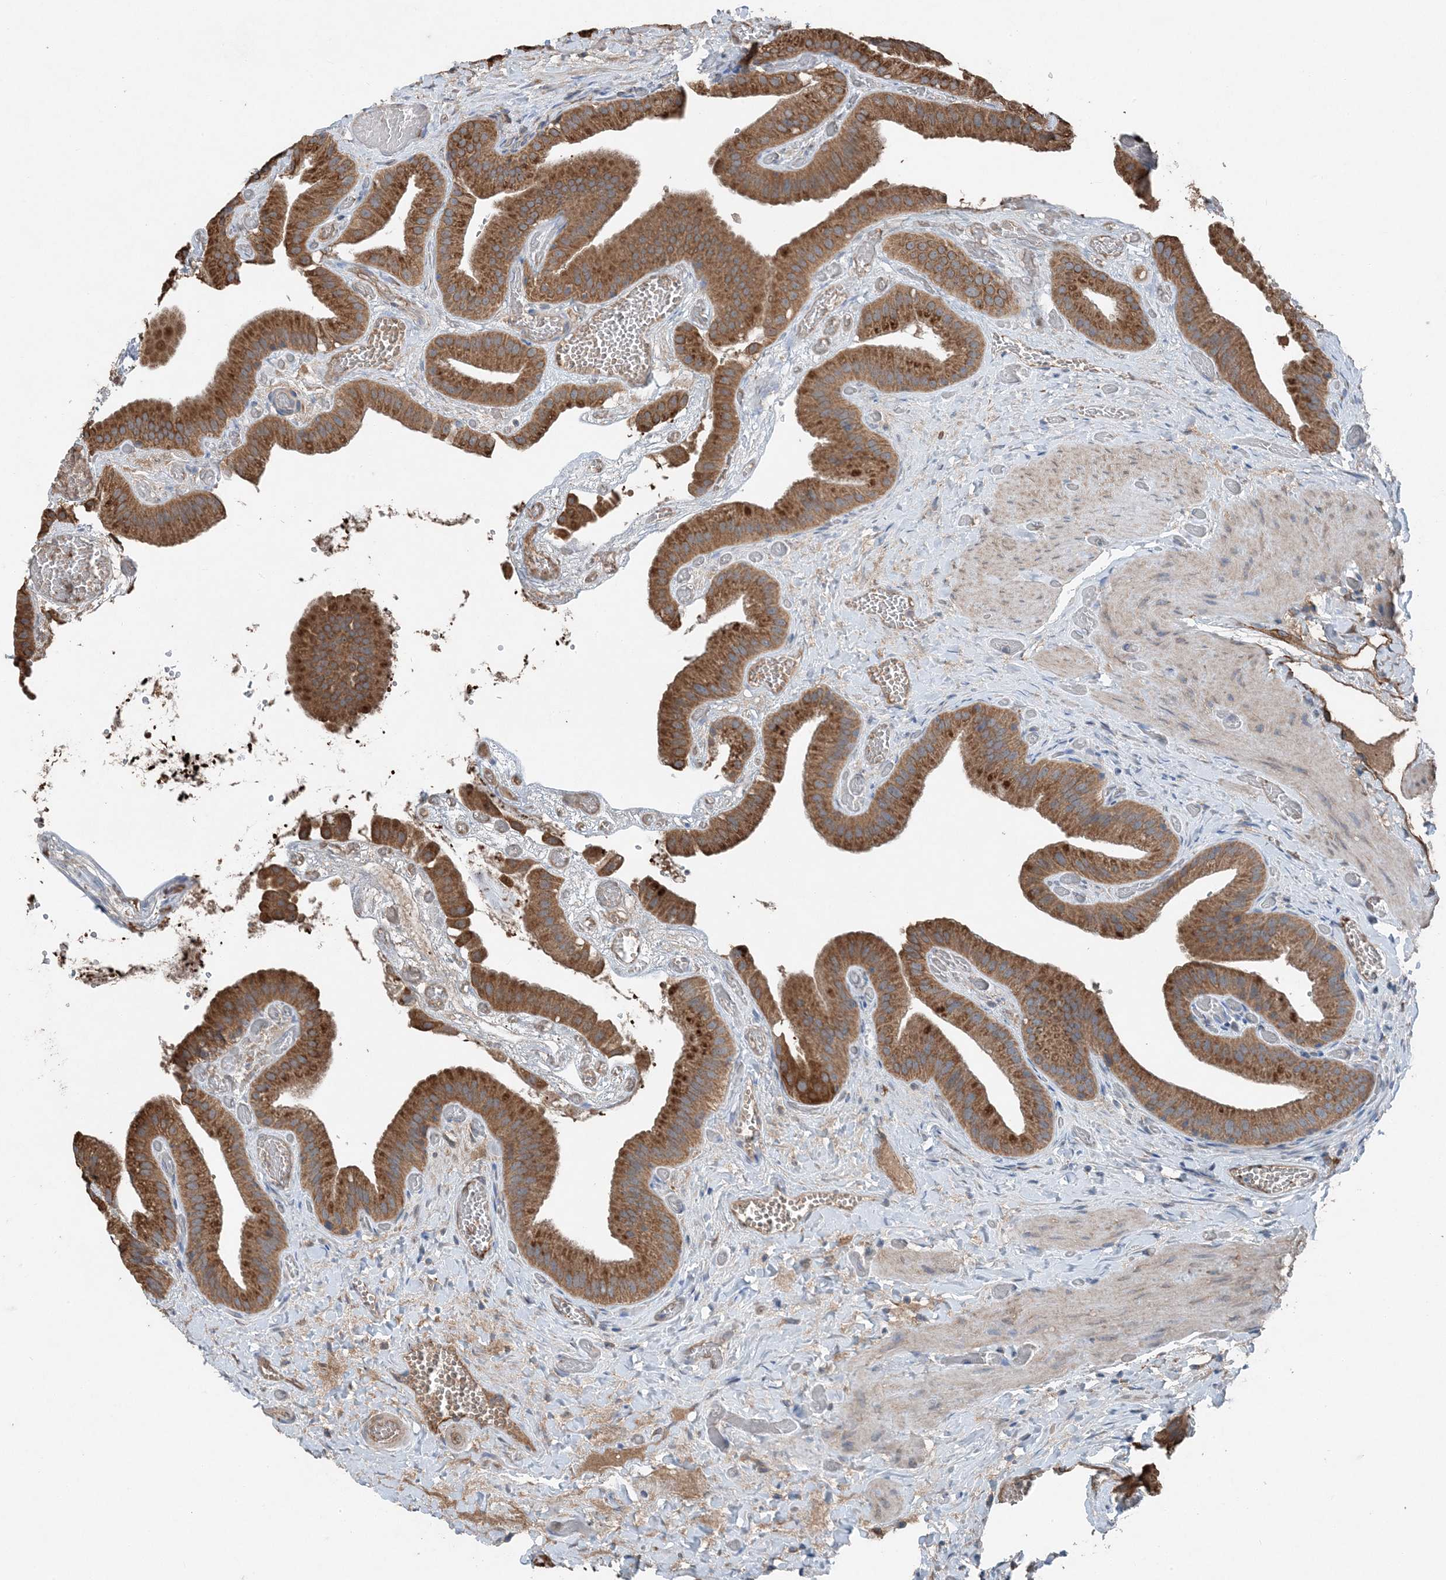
{"staining": {"intensity": "strong", "quantity": ">75%", "location": "cytoplasmic/membranous"}, "tissue": "gallbladder", "cell_type": "Glandular cells", "image_type": "normal", "snomed": [{"axis": "morphology", "description": "Normal tissue, NOS"}, {"axis": "topography", "description": "Gallbladder"}], "caption": "Immunohistochemical staining of benign human gallbladder demonstrates >75% levels of strong cytoplasmic/membranous protein positivity in about >75% of glandular cells. The staining is performed using DAB brown chromogen to label protein expression. The nuclei are counter-stained blue using hematoxylin.", "gene": "PDIA6", "patient": {"sex": "female", "age": 64}}